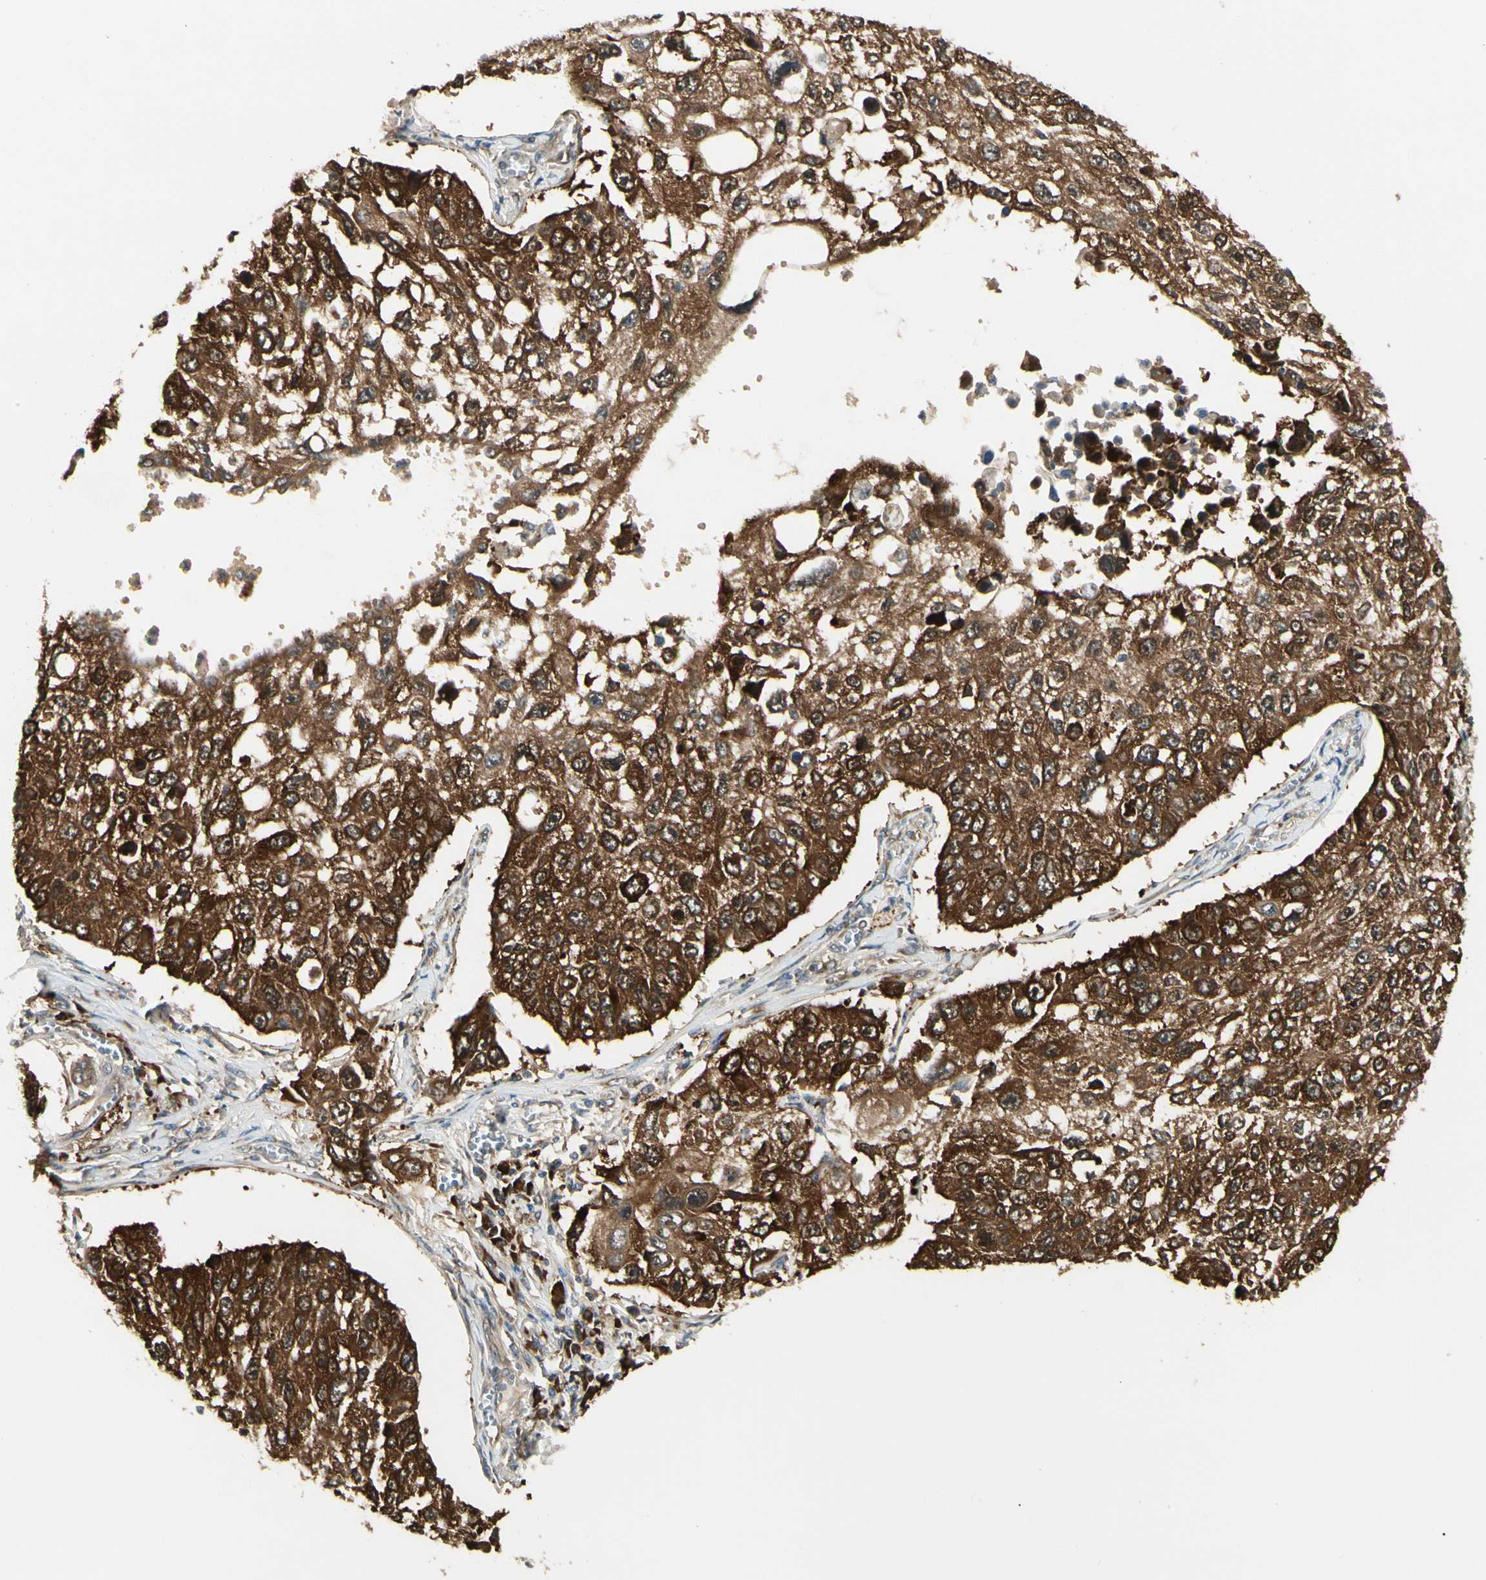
{"staining": {"intensity": "strong", "quantity": ">75%", "location": "cytoplasmic/membranous"}, "tissue": "lung cancer", "cell_type": "Tumor cells", "image_type": "cancer", "snomed": [{"axis": "morphology", "description": "Squamous cell carcinoma, NOS"}, {"axis": "topography", "description": "Lung"}], "caption": "Human lung cancer stained with a brown dye shows strong cytoplasmic/membranous positive staining in about >75% of tumor cells.", "gene": "NME1-NME2", "patient": {"sex": "male", "age": 71}}